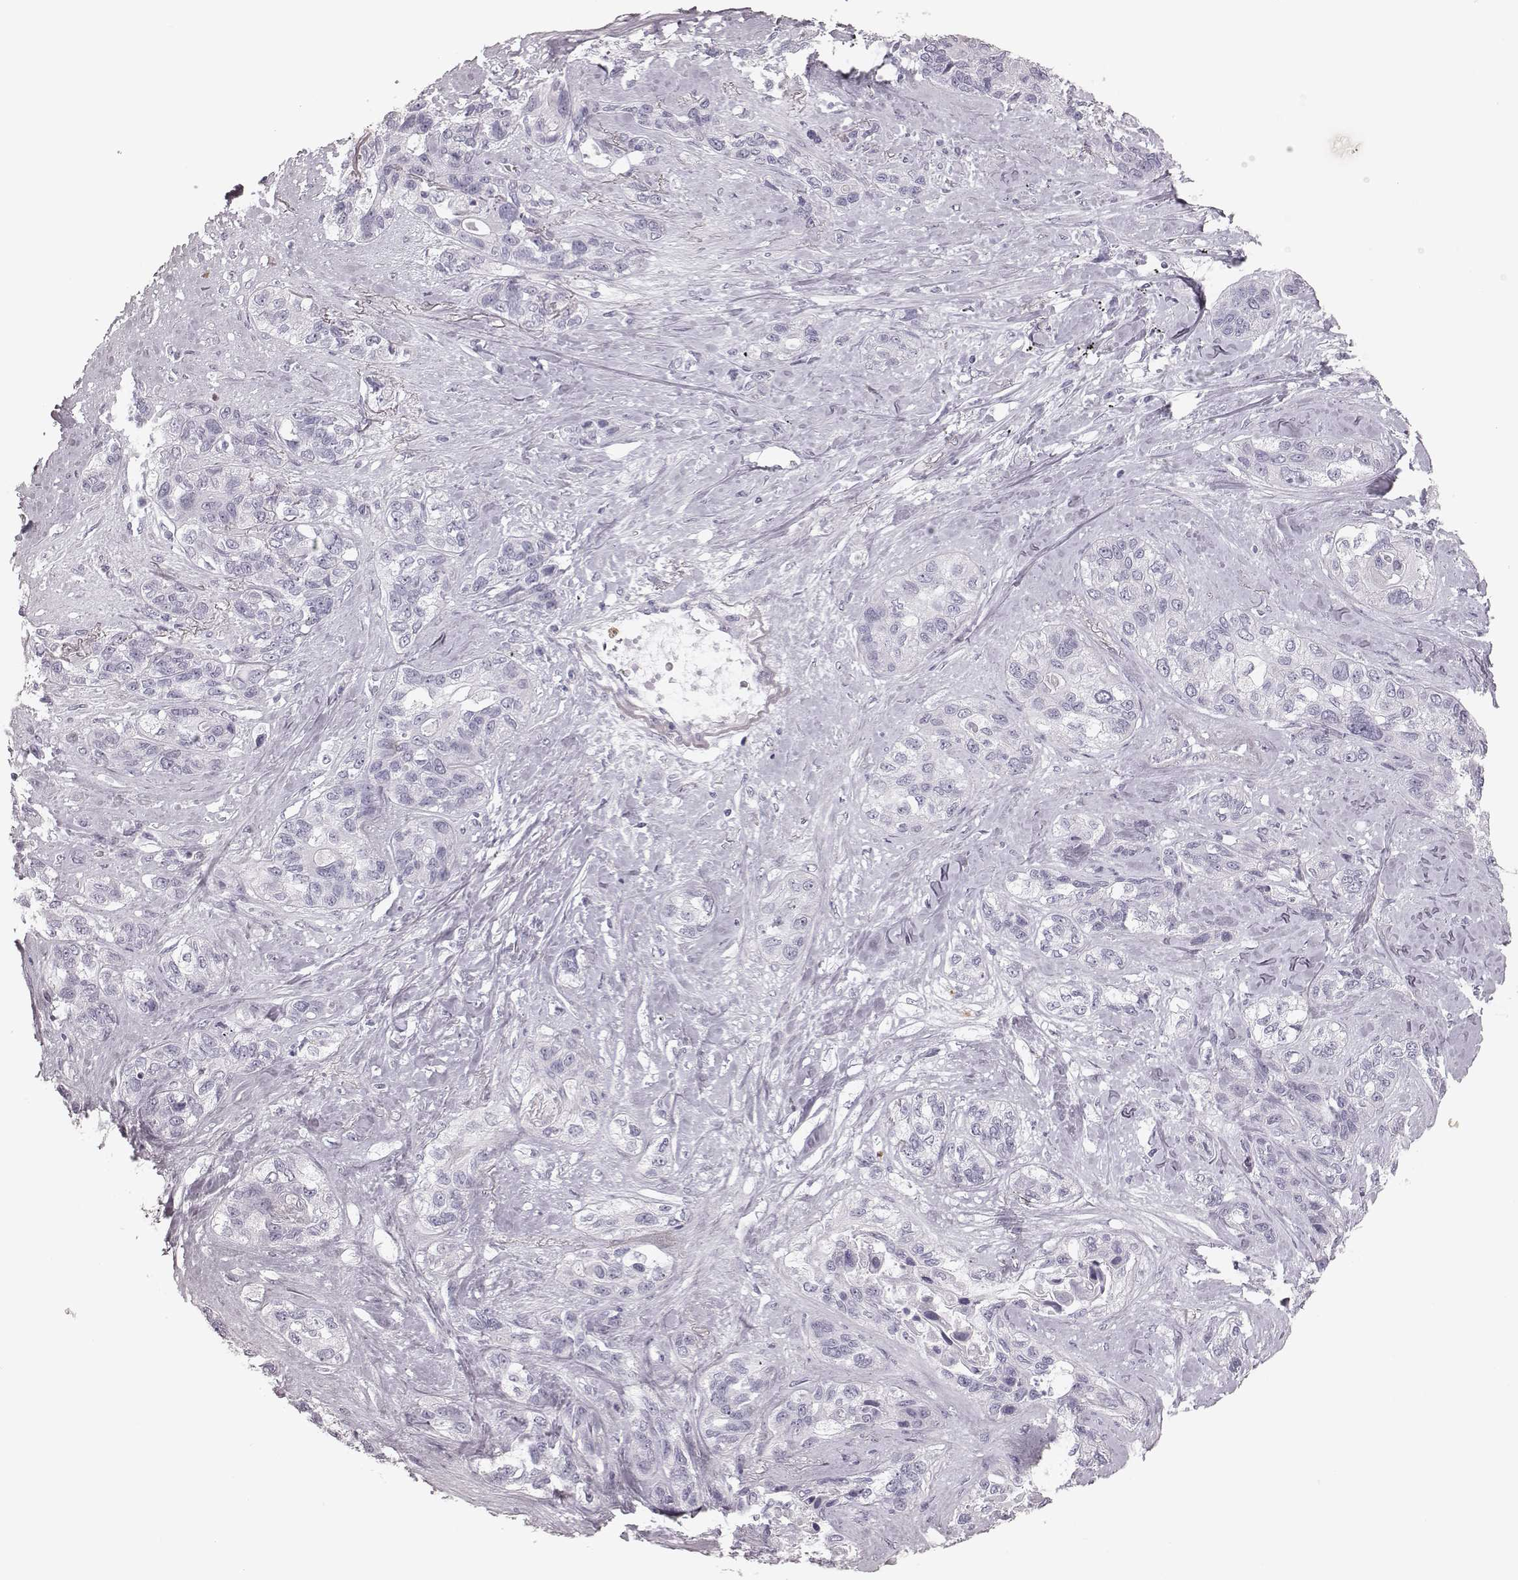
{"staining": {"intensity": "negative", "quantity": "none", "location": "none"}, "tissue": "lung cancer", "cell_type": "Tumor cells", "image_type": "cancer", "snomed": [{"axis": "morphology", "description": "Squamous cell carcinoma, NOS"}, {"axis": "topography", "description": "Lung"}], "caption": "A photomicrograph of squamous cell carcinoma (lung) stained for a protein exhibits no brown staining in tumor cells.", "gene": "ELANE", "patient": {"sex": "female", "age": 70}}